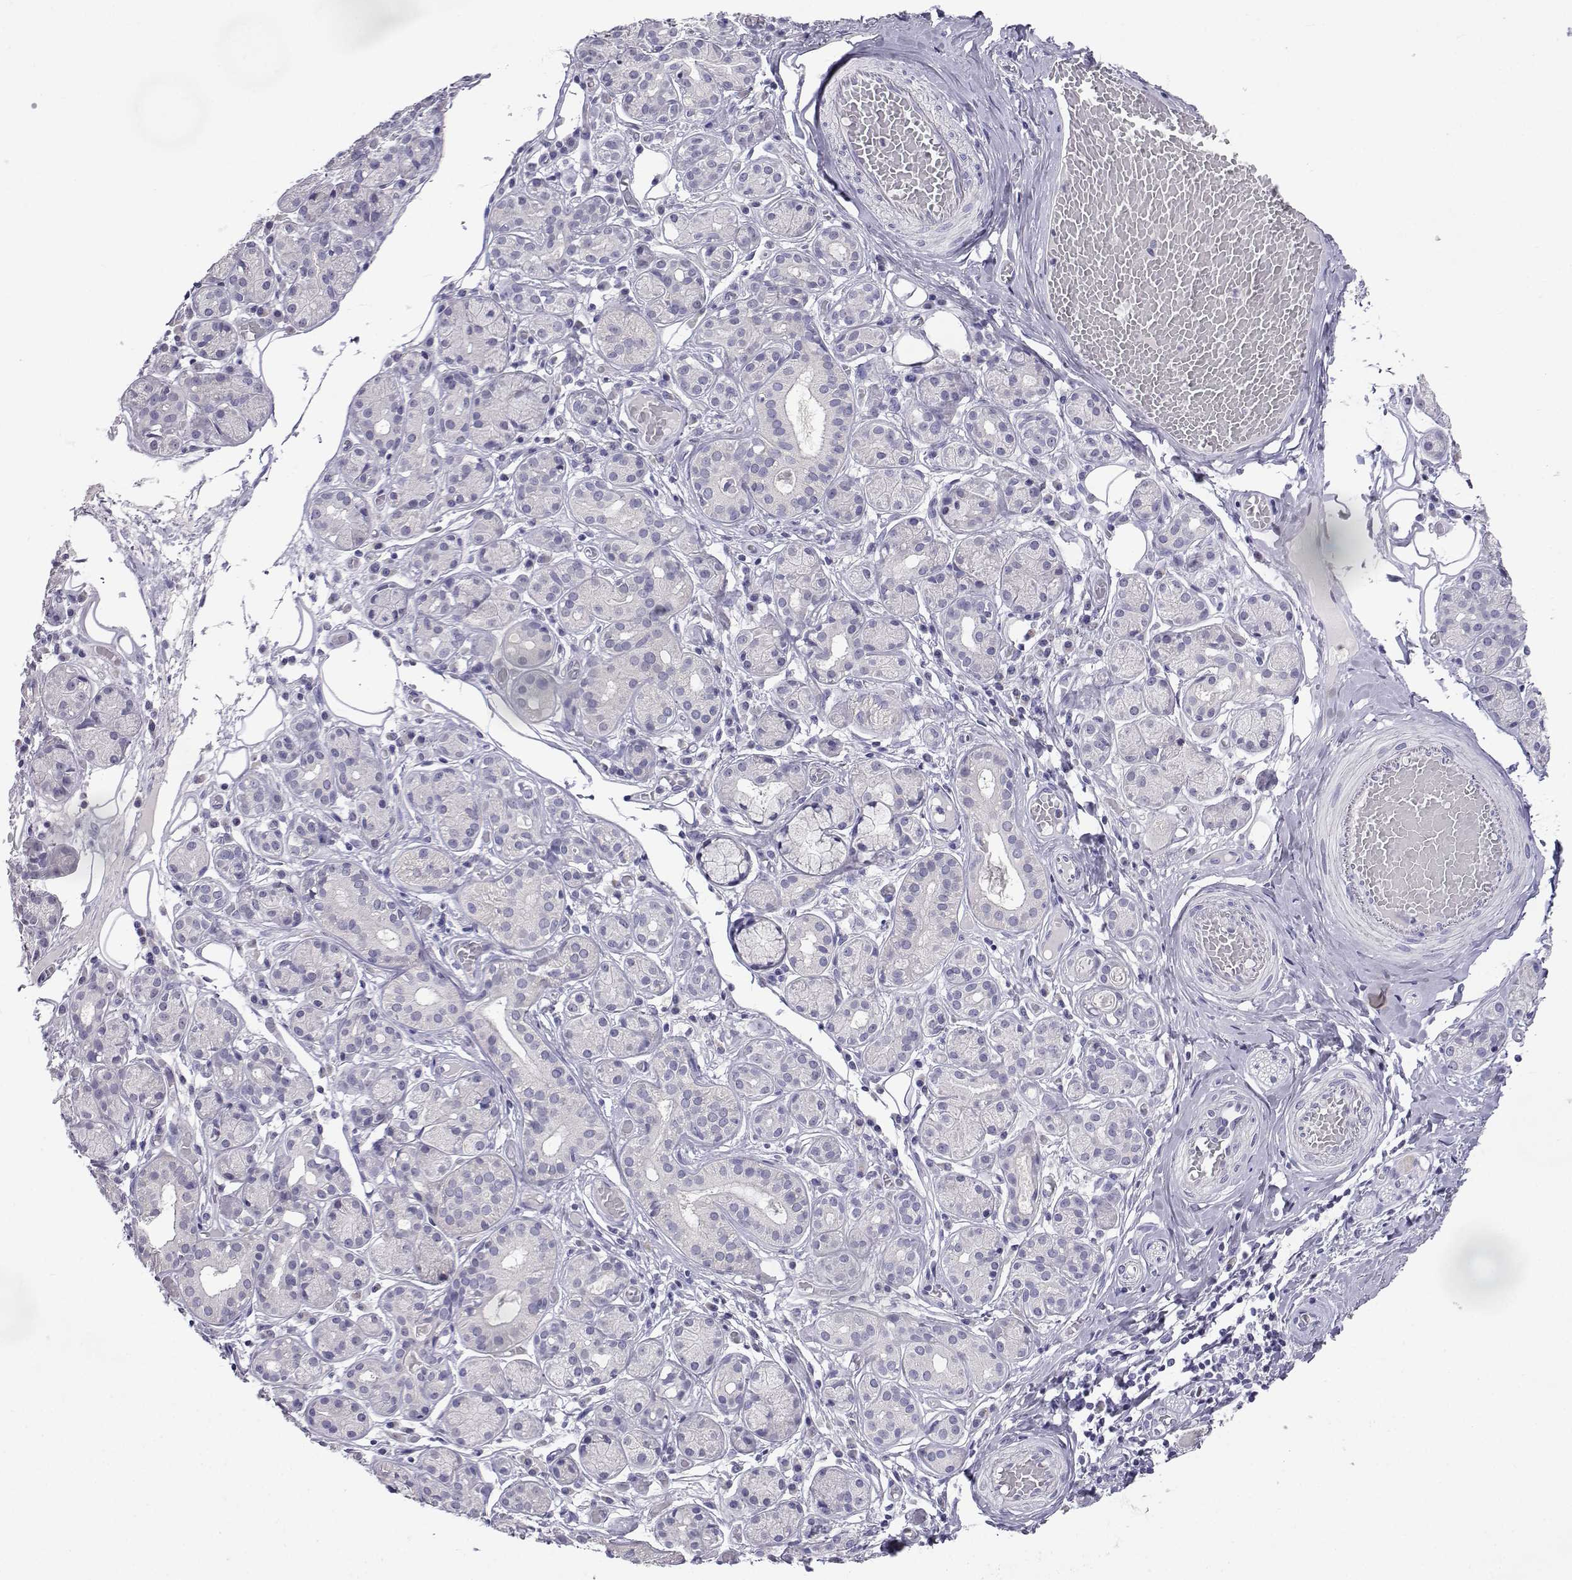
{"staining": {"intensity": "negative", "quantity": "none", "location": "none"}, "tissue": "salivary gland", "cell_type": "Glandular cells", "image_type": "normal", "snomed": [{"axis": "morphology", "description": "Normal tissue, NOS"}, {"axis": "topography", "description": "Salivary gland"}, {"axis": "topography", "description": "Peripheral nerve tissue"}], "caption": "Immunohistochemical staining of unremarkable salivary gland displays no significant positivity in glandular cells. (DAB (3,3'-diaminobenzidine) immunohistochemistry with hematoxylin counter stain).", "gene": "SLC6A3", "patient": {"sex": "male", "age": 71}}